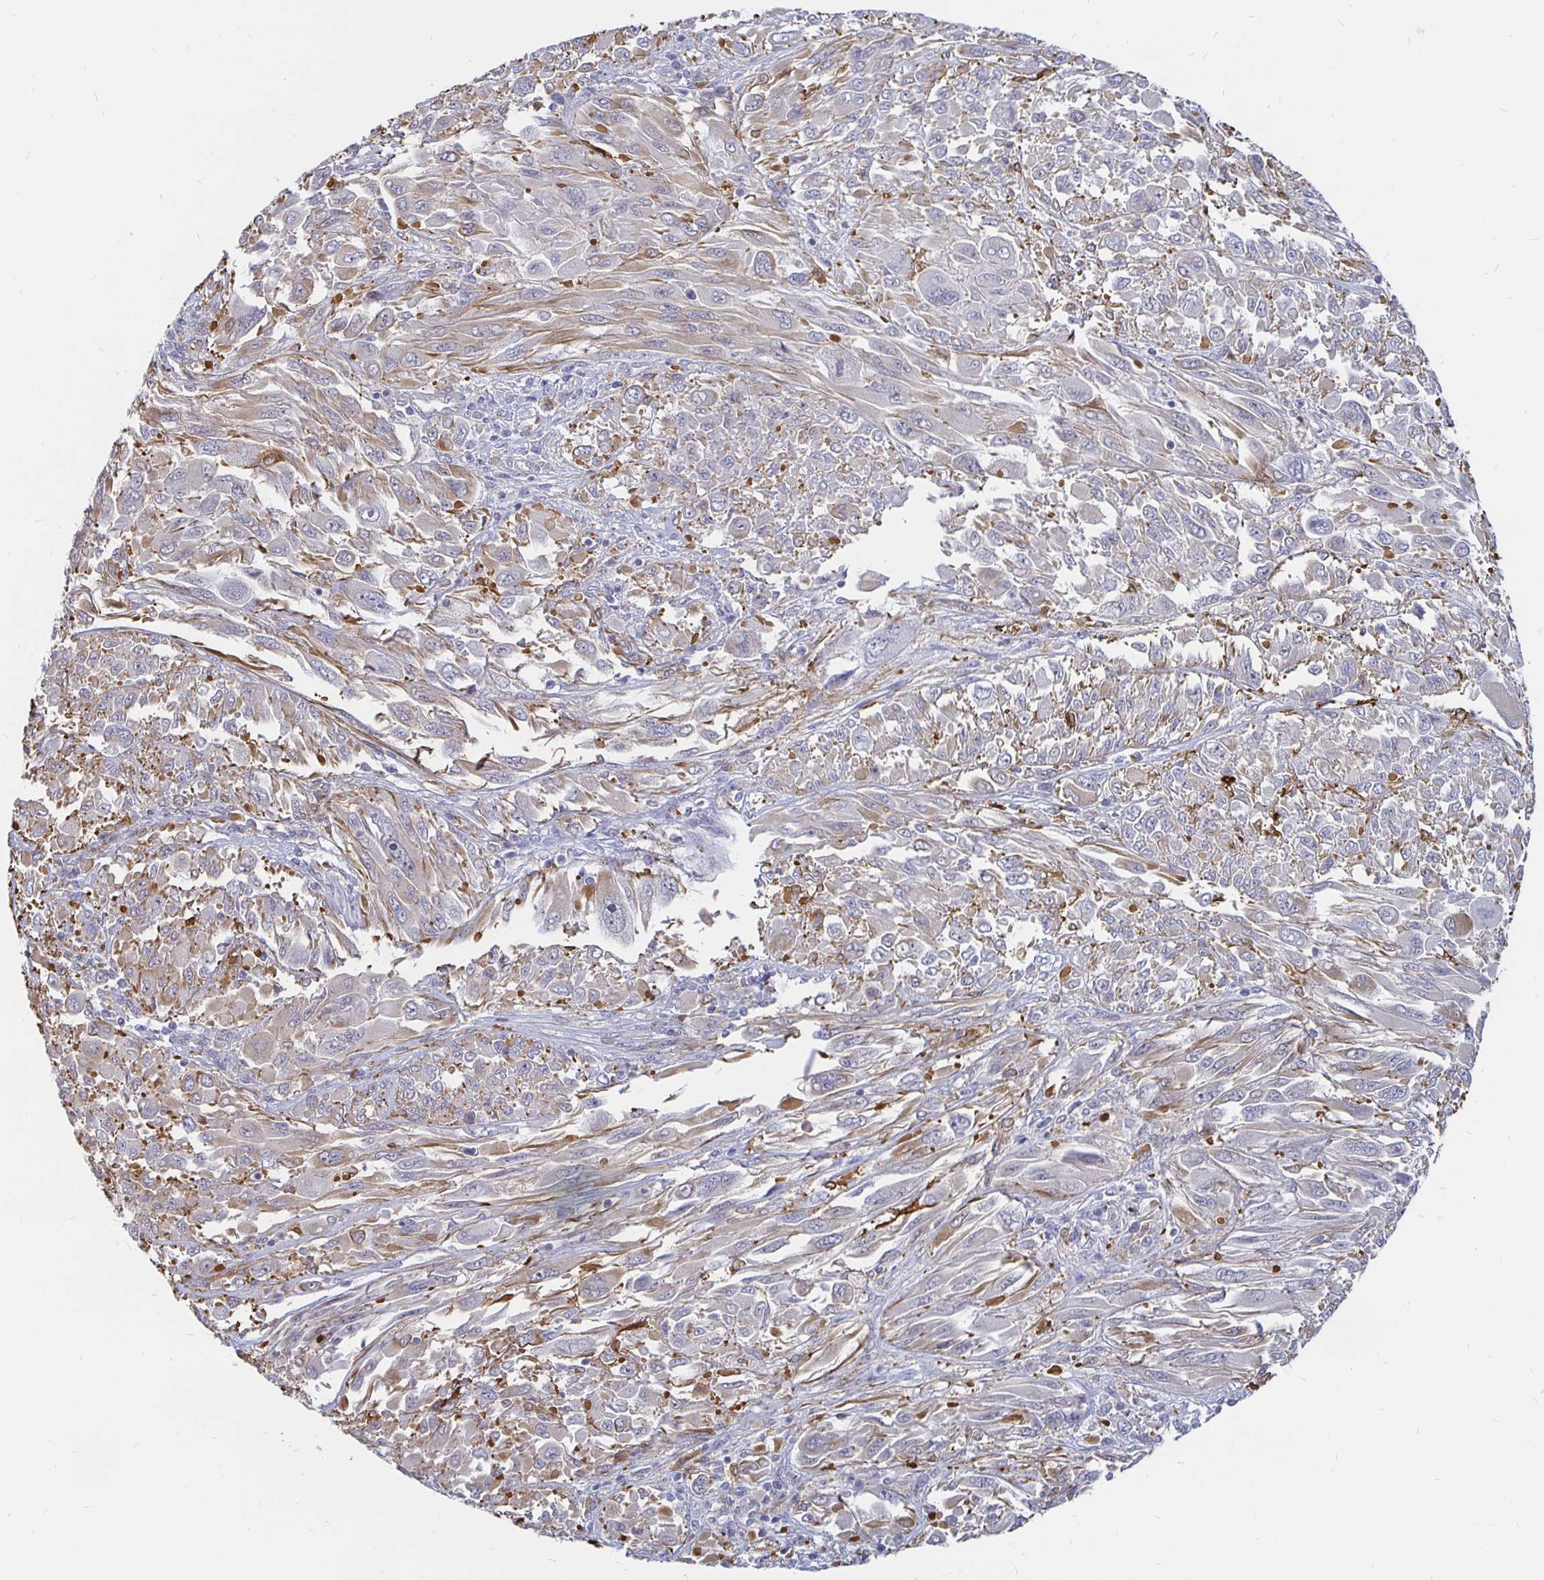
{"staining": {"intensity": "weak", "quantity": "25%-75%", "location": "cytoplasmic/membranous"}, "tissue": "melanoma", "cell_type": "Tumor cells", "image_type": "cancer", "snomed": [{"axis": "morphology", "description": "Malignant melanoma, NOS"}, {"axis": "topography", "description": "Skin"}], "caption": "Malignant melanoma tissue reveals weak cytoplasmic/membranous staining in about 25%-75% of tumor cells The staining was performed using DAB (3,3'-diaminobenzidine) to visualize the protein expression in brown, while the nuclei were stained in blue with hematoxylin (Magnification: 20x).", "gene": "CCDC85A", "patient": {"sex": "female", "age": 91}}